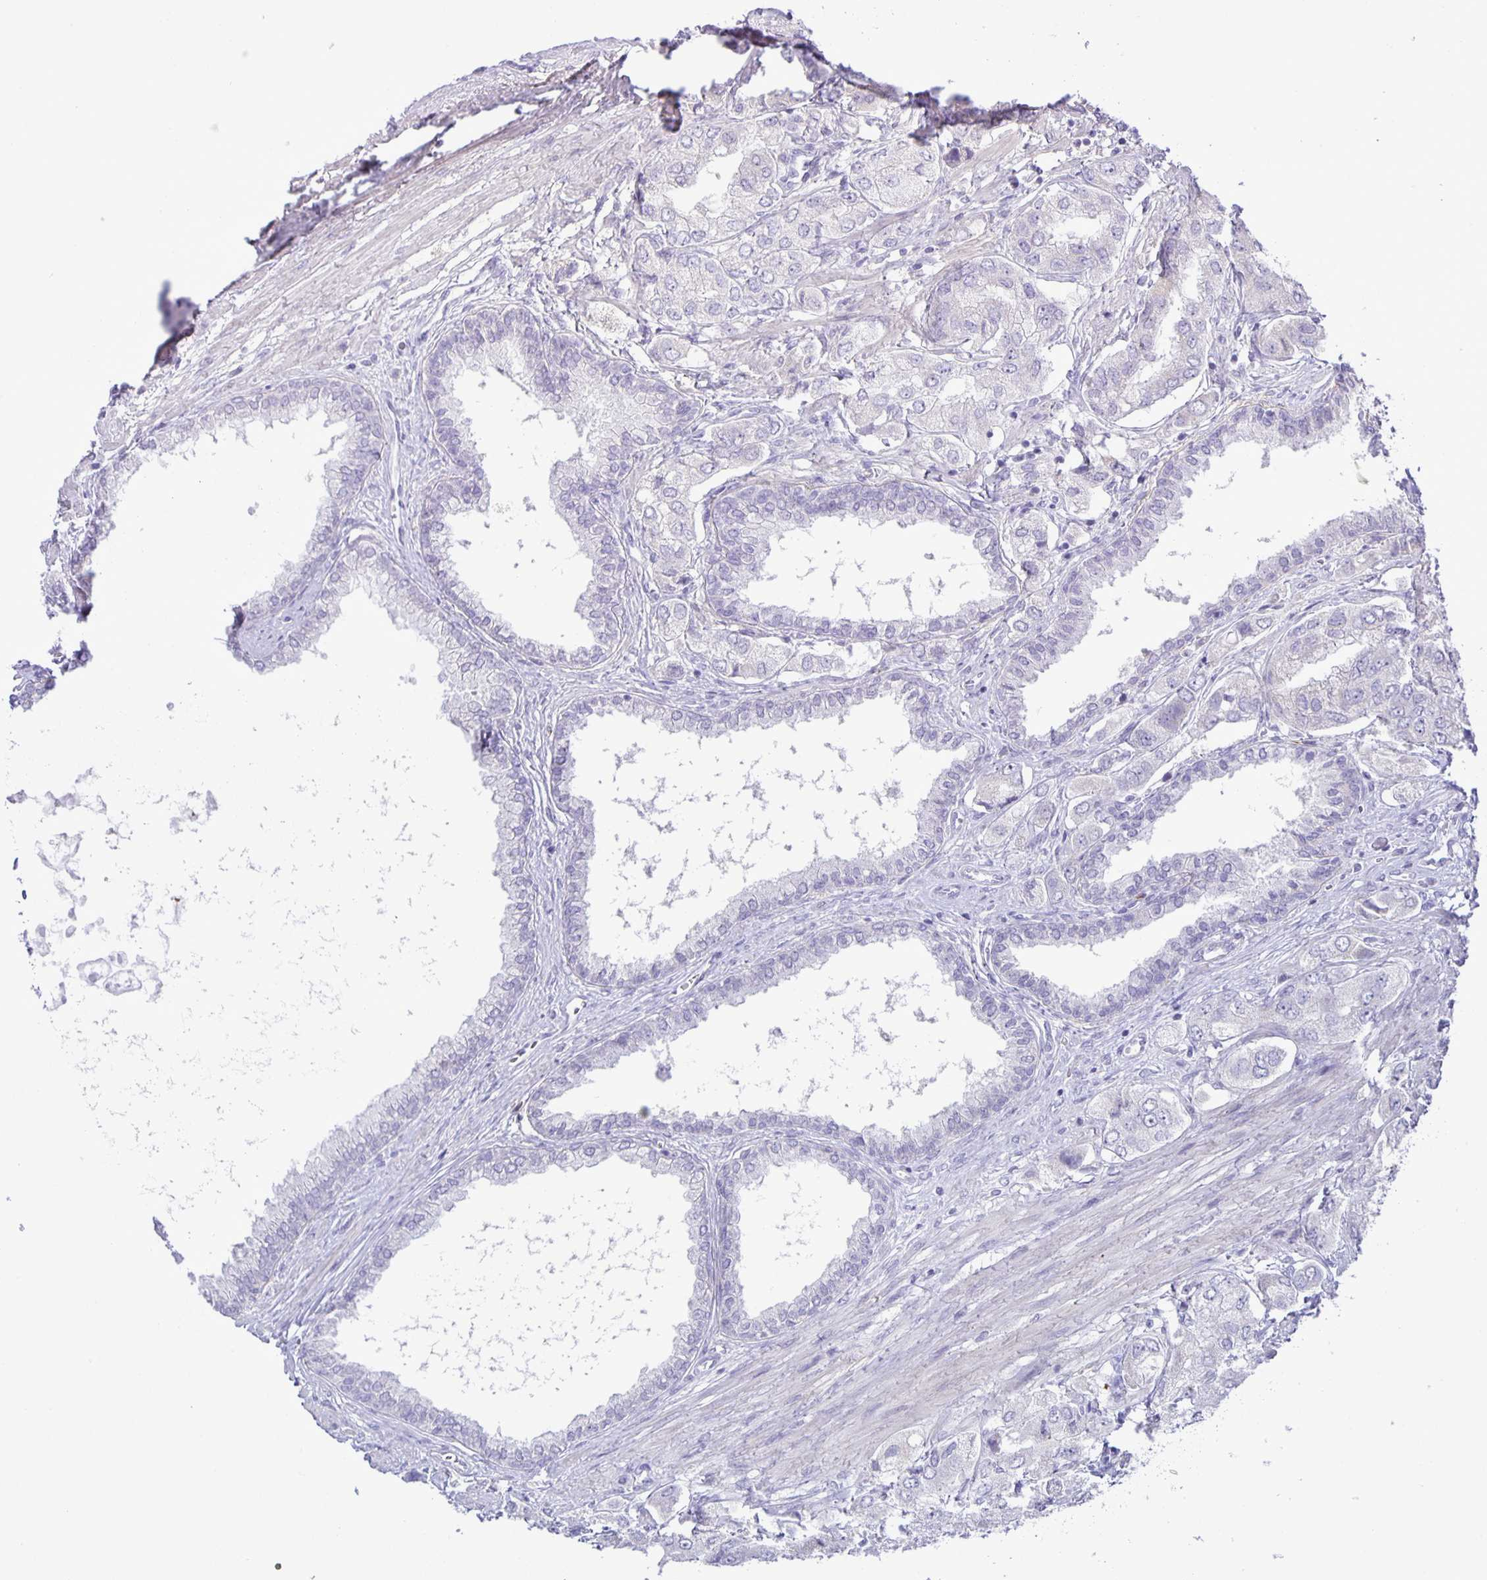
{"staining": {"intensity": "negative", "quantity": "none", "location": "none"}, "tissue": "prostate cancer", "cell_type": "Tumor cells", "image_type": "cancer", "snomed": [{"axis": "morphology", "description": "Adenocarcinoma, Low grade"}, {"axis": "topography", "description": "Prostate"}], "caption": "Human prostate cancer stained for a protein using immunohistochemistry displays no staining in tumor cells.", "gene": "ADCK1", "patient": {"sex": "male", "age": 69}}